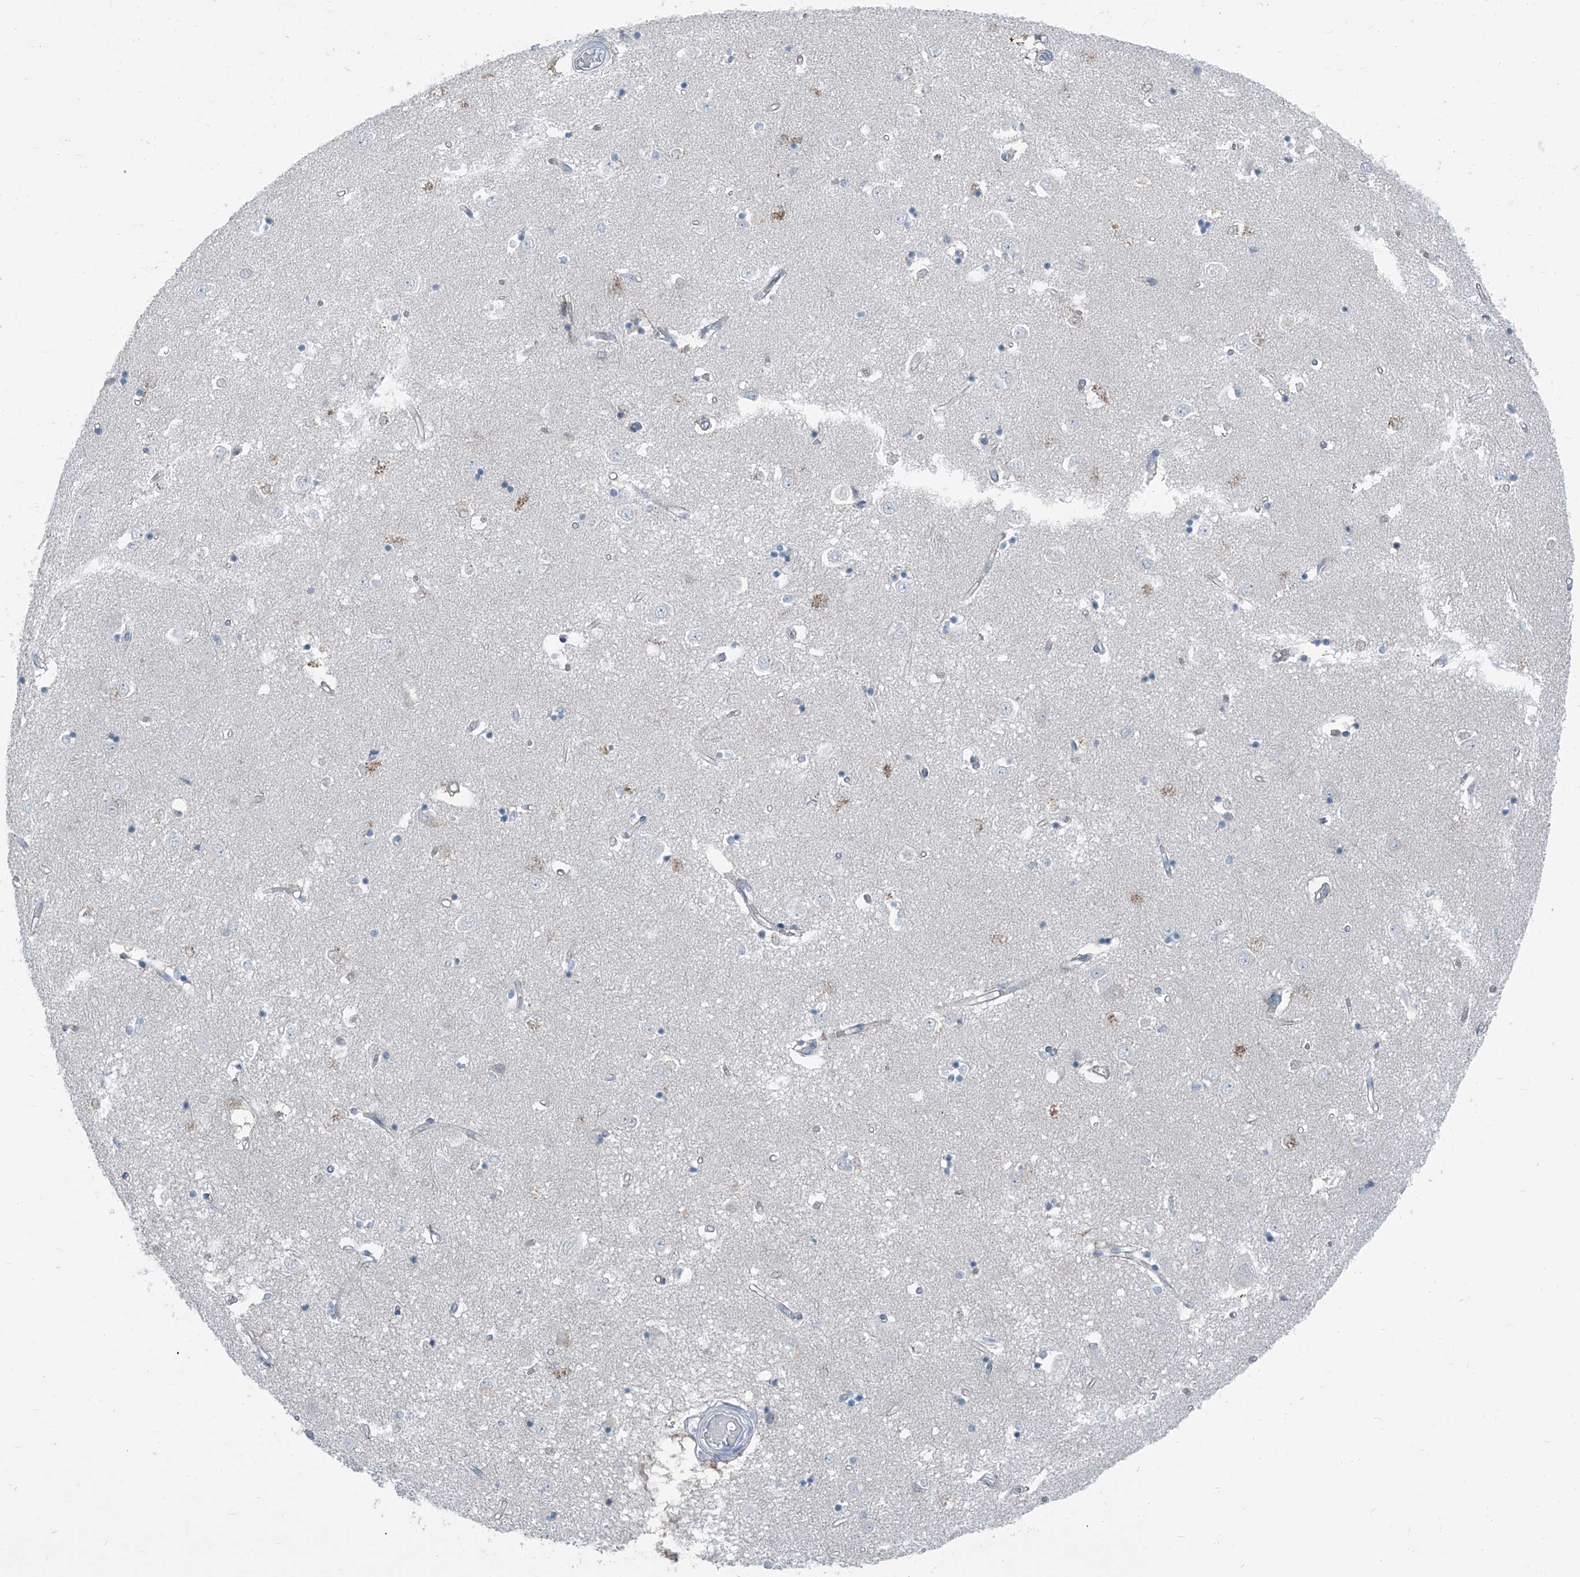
{"staining": {"intensity": "moderate", "quantity": "<25%", "location": "cytoplasmic/membranous"}, "tissue": "caudate", "cell_type": "Glial cells", "image_type": "normal", "snomed": [{"axis": "morphology", "description": "Normal tissue, NOS"}, {"axis": "topography", "description": "Lateral ventricle wall"}], "caption": "The photomicrograph displays a brown stain indicating the presence of a protein in the cytoplasmic/membranous of glial cells in caudate.", "gene": "RGN", "patient": {"sex": "male", "age": 45}}